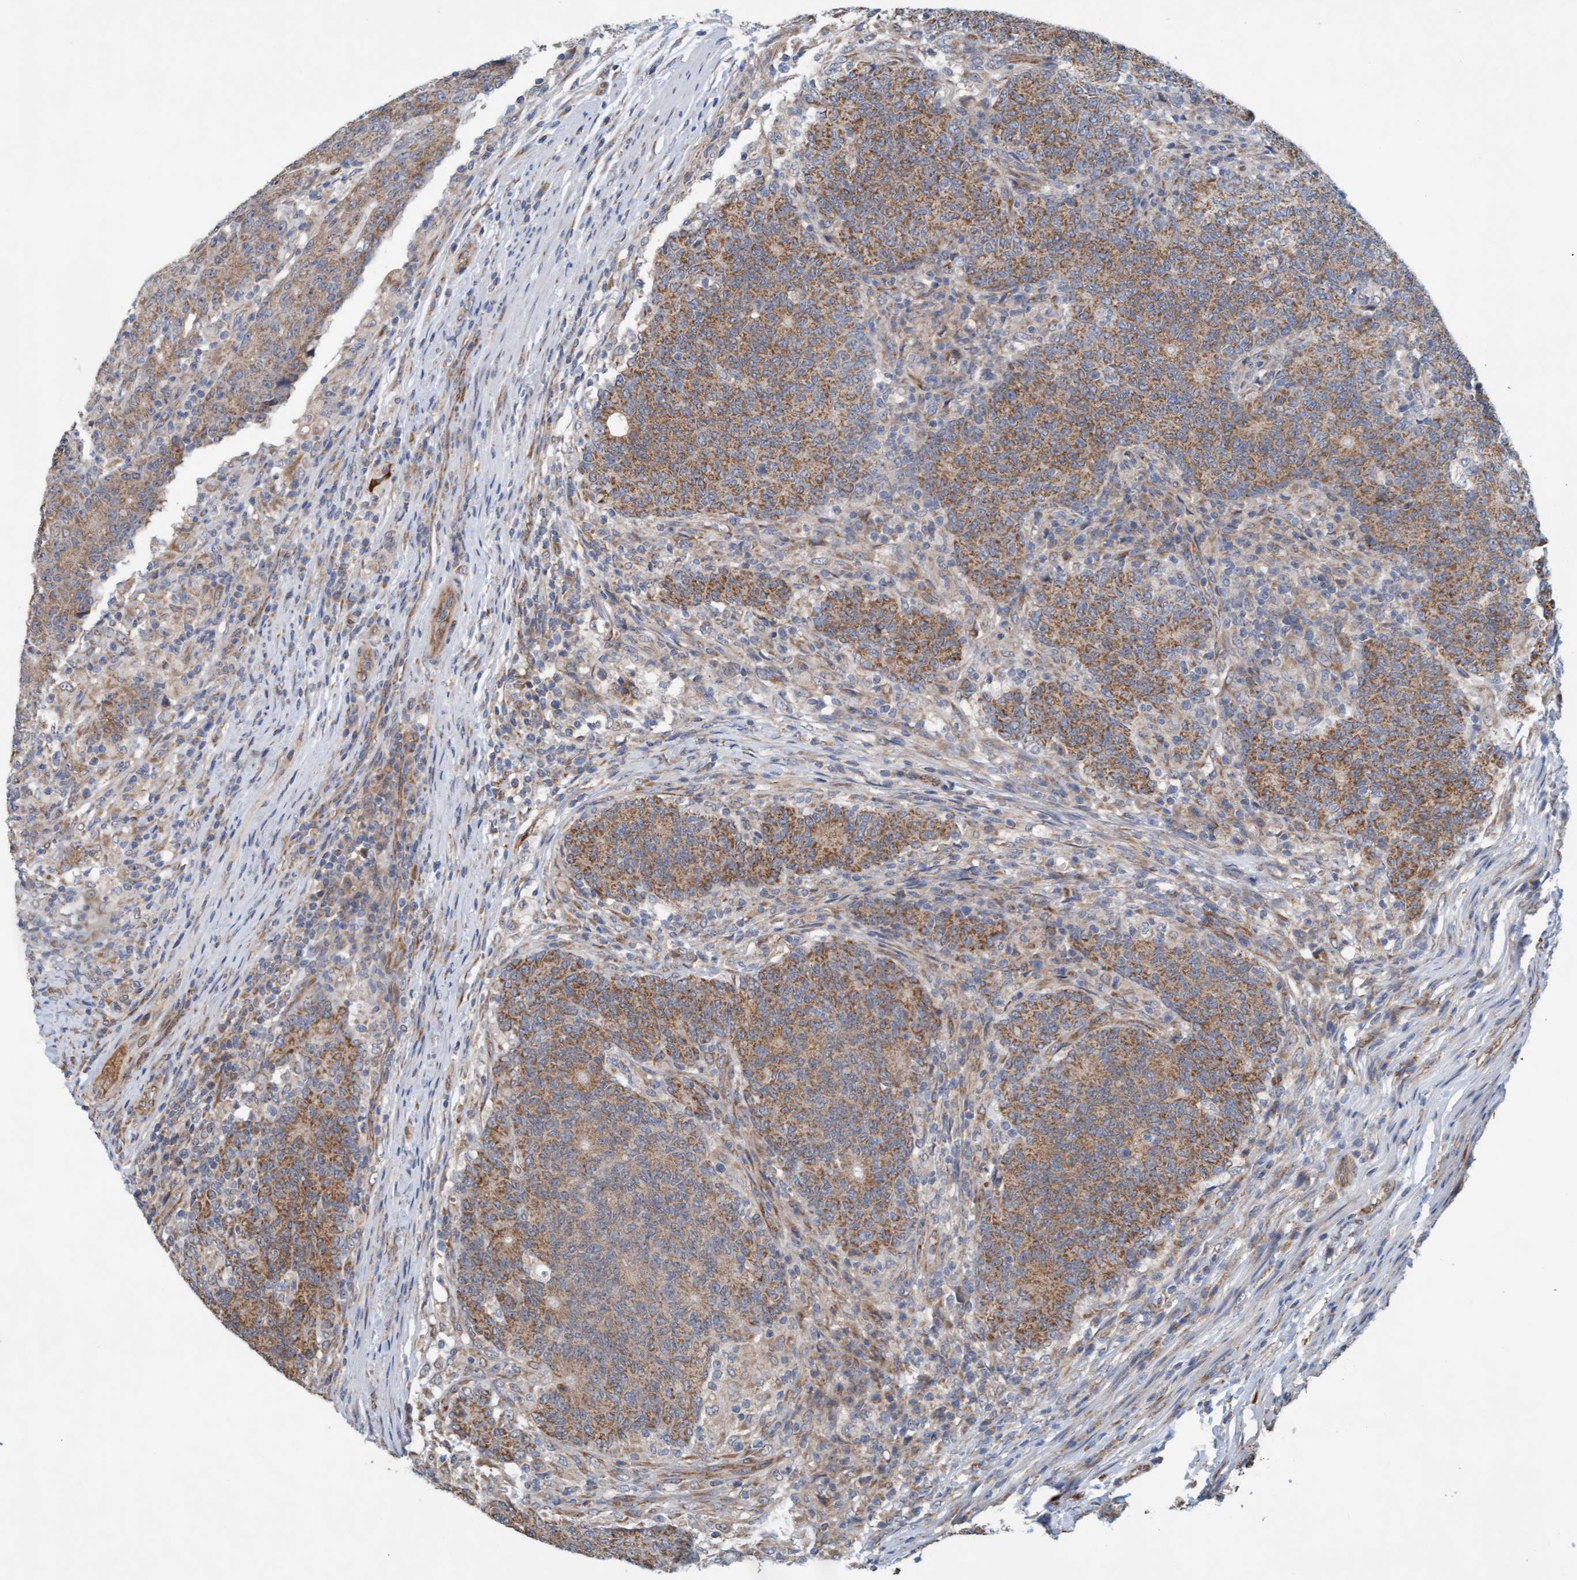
{"staining": {"intensity": "moderate", "quantity": ">75%", "location": "cytoplasmic/membranous"}, "tissue": "colorectal cancer", "cell_type": "Tumor cells", "image_type": "cancer", "snomed": [{"axis": "morphology", "description": "Normal tissue, NOS"}, {"axis": "morphology", "description": "Adenocarcinoma, NOS"}, {"axis": "topography", "description": "Colon"}], "caption": "About >75% of tumor cells in adenocarcinoma (colorectal) exhibit moderate cytoplasmic/membranous protein positivity as visualized by brown immunohistochemical staining.", "gene": "ZNF566", "patient": {"sex": "female", "age": 75}}